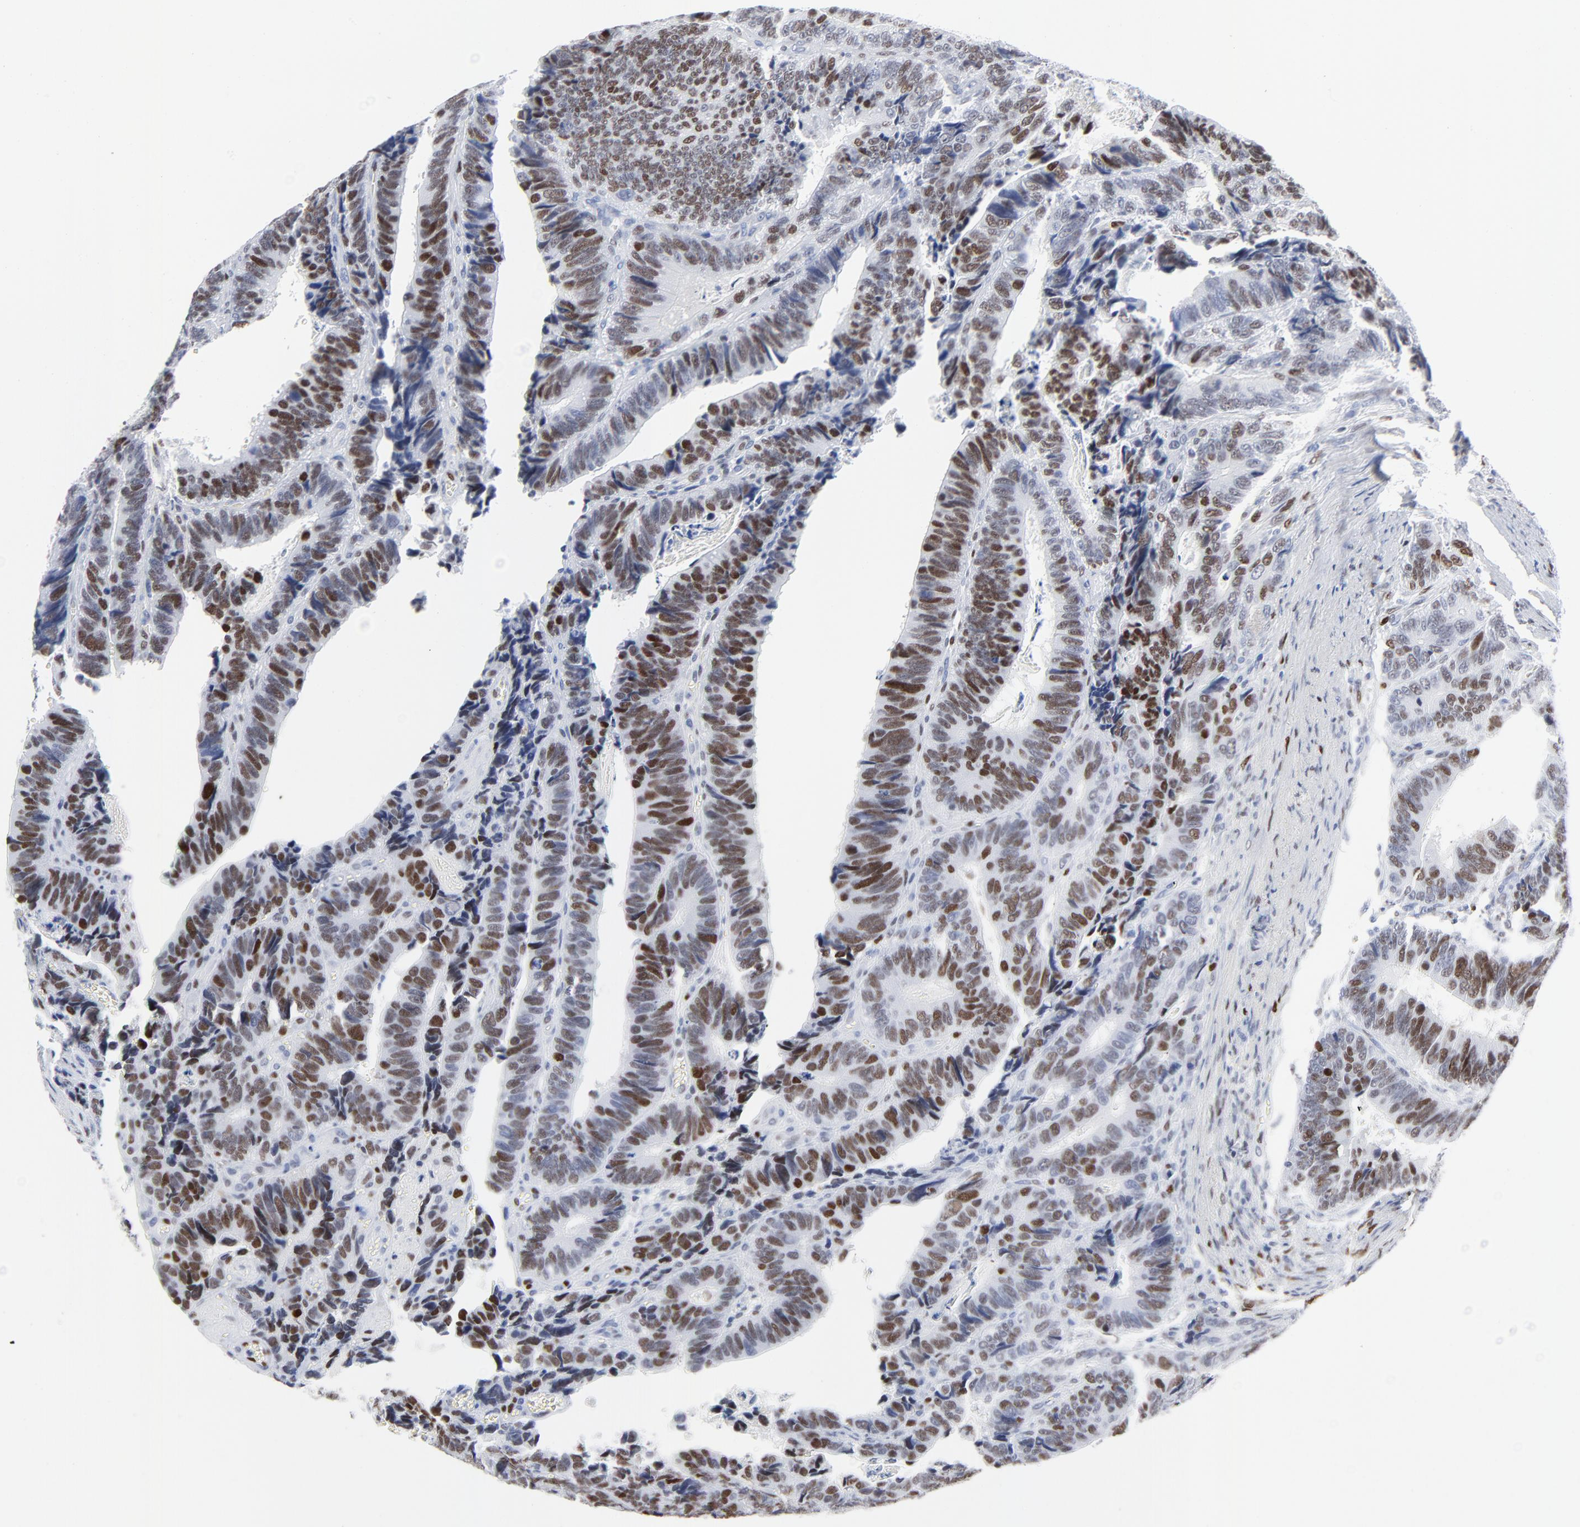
{"staining": {"intensity": "moderate", "quantity": ">75%", "location": "nuclear"}, "tissue": "colorectal cancer", "cell_type": "Tumor cells", "image_type": "cancer", "snomed": [{"axis": "morphology", "description": "Adenocarcinoma, NOS"}, {"axis": "topography", "description": "Colon"}], "caption": "The histopathology image displays a brown stain indicating the presence of a protein in the nuclear of tumor cells in colorectal adenocarcinoma.", "gene": "JUN", "patient": {"sex": "male", "age": 72}}